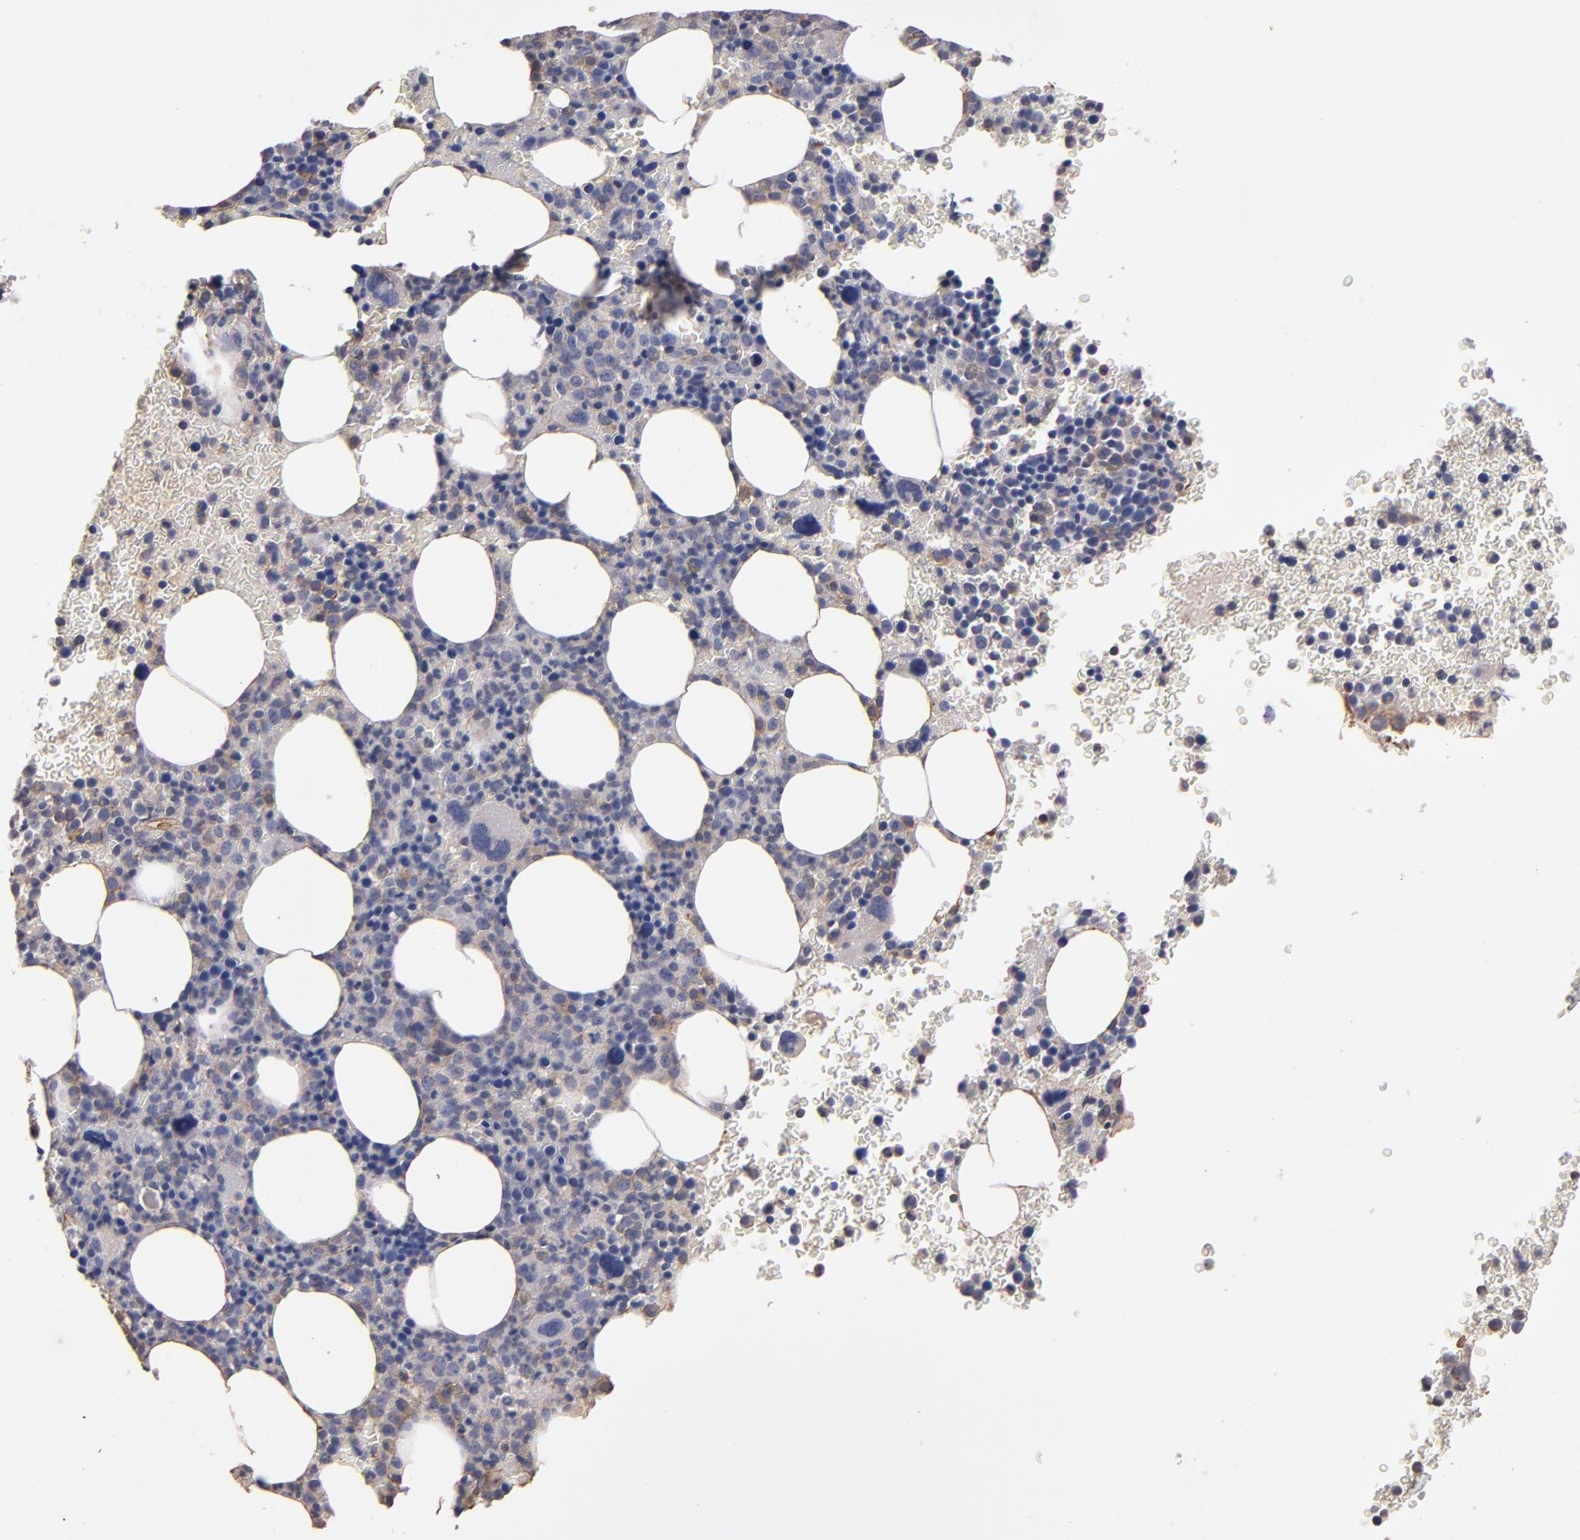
{"staining": {"intensity": "weak", "quantity": "<25%", "location": "cytoplasmic/membranous"}, "tissue": "bone marrow", "cell_type": "Hematopoietic cells", "image_type": "normal", "snomed": [{"axis": "morphology", "description": "Normal tissue, NOS"}, {"axis": "topography", "description": "Bone marrow"}], "caption": "High magnification brightfield microscopy of normal bone marrow stained with DAB (3,3'-diaminobenzidine) (brown) and counterstained with hematoxylin (blue): hematopoietic cells show no significant expression. (Stains: DAB (3,3'-diaminobenzidine) immunohistochemistry with hematoxylin counter stain, Microscopy: brightfield microscopy at high magnification).", "gene": "DMD", "patient": {"sex": "male", "age": 68}}